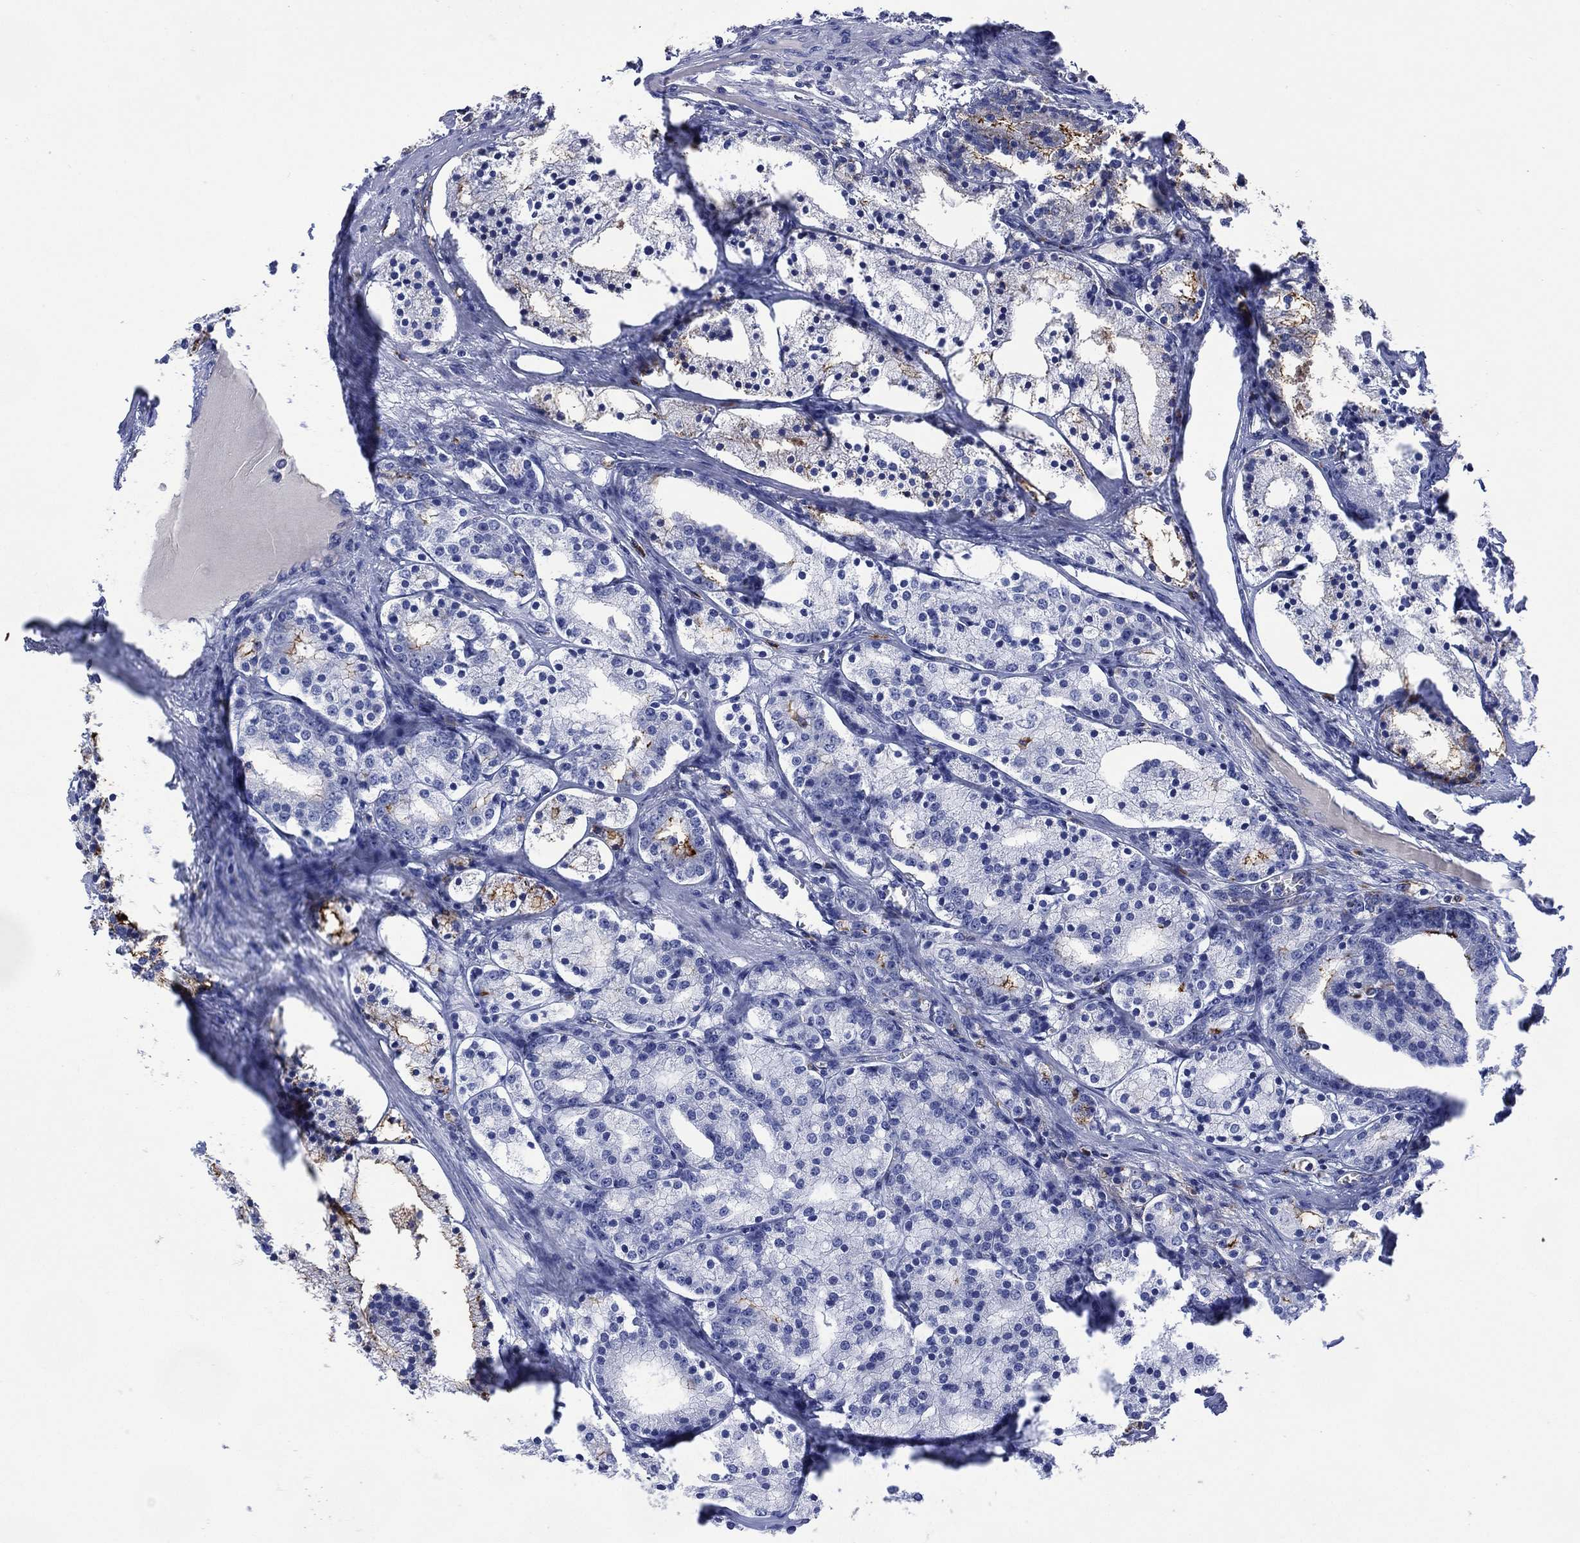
{"staining": {"intensity": "negative", "quantity": "none", "location": "none"}, "tissue": "prostate cancer", "cell_type": "Tumor cells", "image_type": "cancer", "snomed": [{"axis": "morphology", "description": "Adenocarcinoma, NOS"}, {"axis": "topography", "description": "Prostate"}], "caption": "DAB immunohistochemical staining of human adenocarcinoma (prostate) reveals no significant expression in tumor cells.", "gene": "DPP4", "patient": {"sex": "male", "age": 69}}